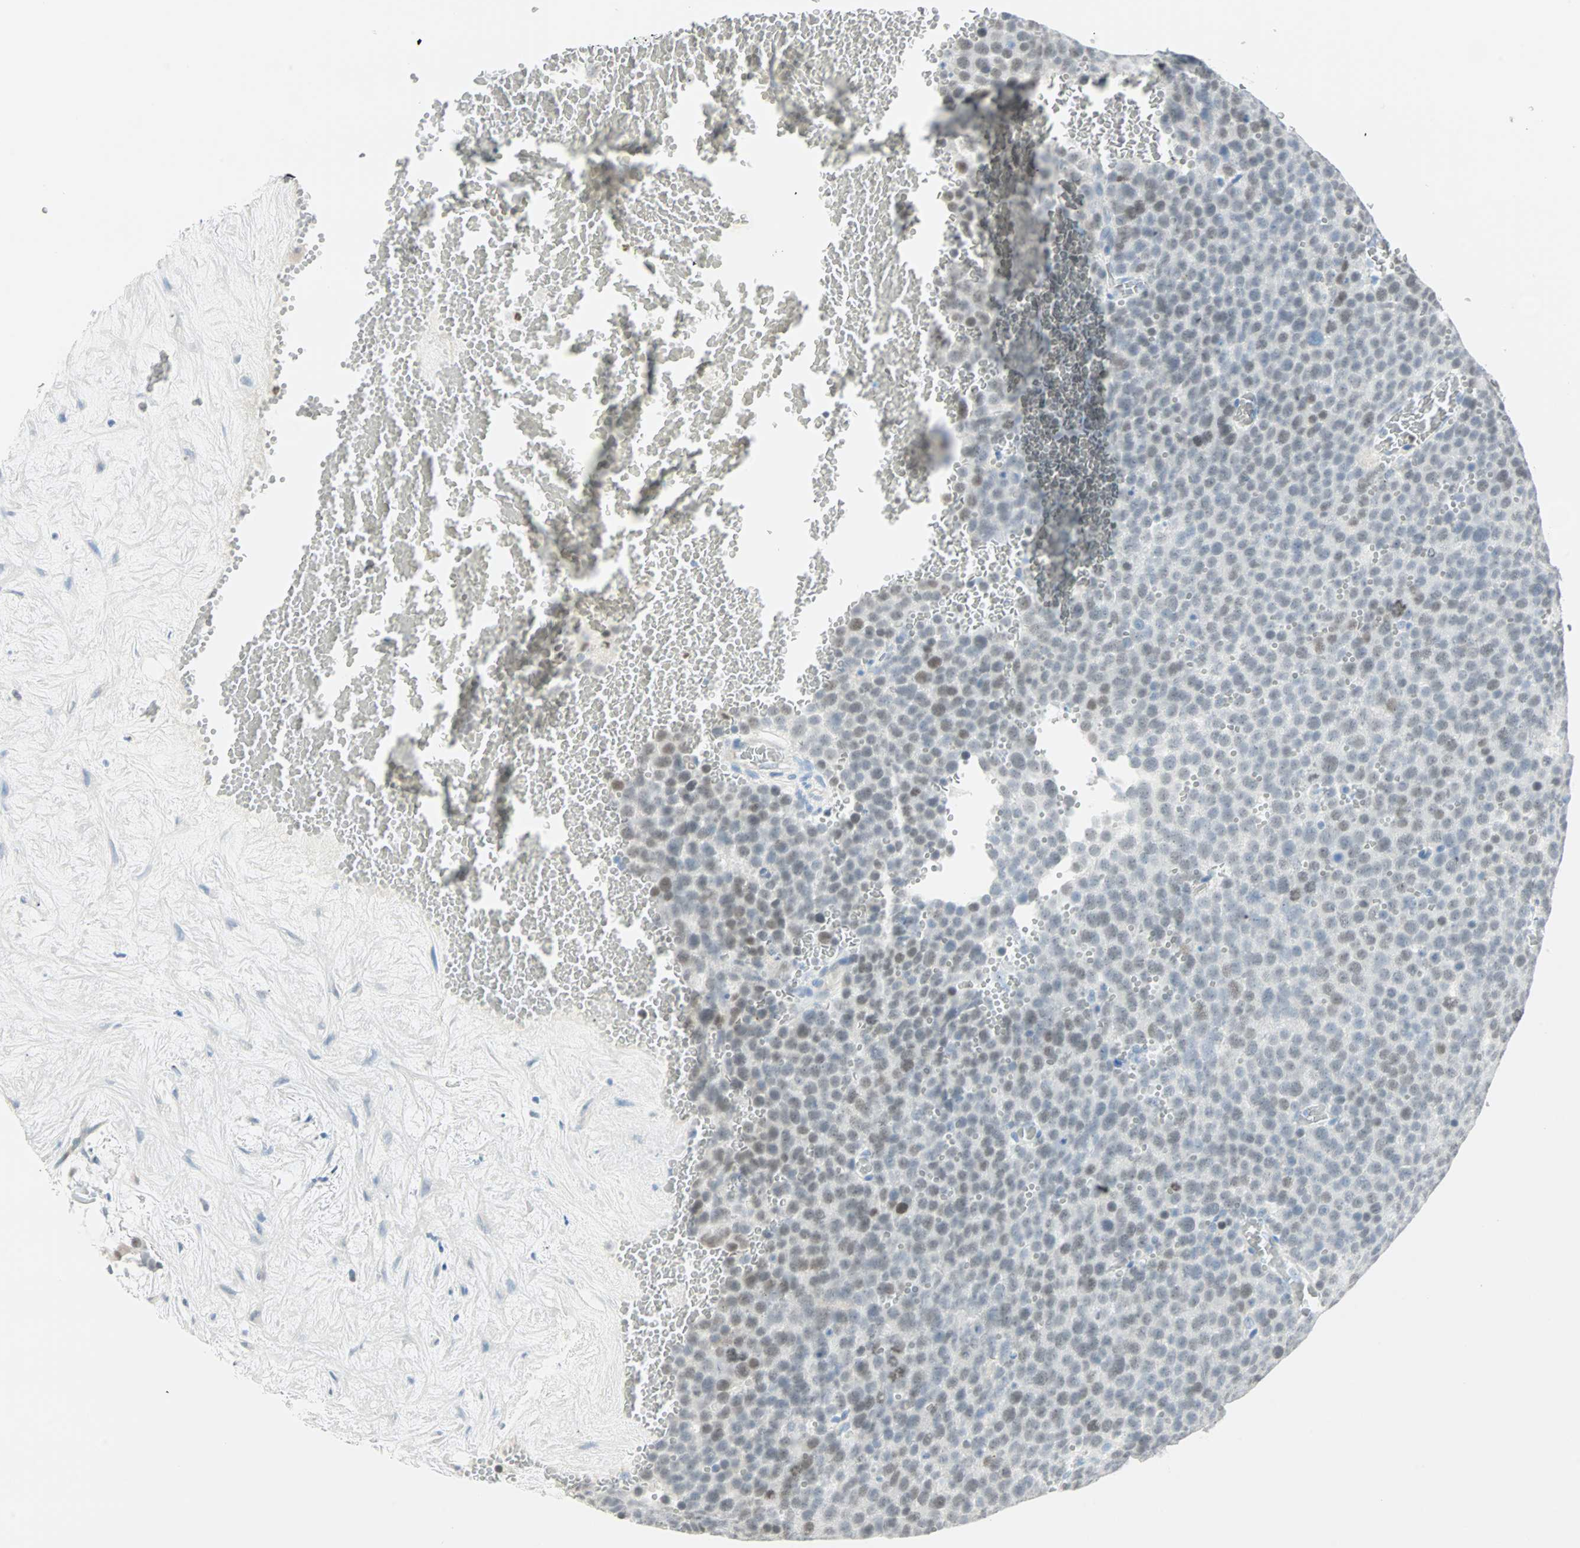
{"staining": {"intensity": "weak", "quantity": "25%-75%", "location": "nuclear"}, "tissue": "testis cancer", "cell_type": "Tumor cells", "image_type": "cancer", "snomed": [{"axis": "morphology", "description": "Seminoma, NOS"}, {"axis": "topography", "description": "Testis"}], "caption": "Human testis seminoma stained with a protein marker reveals weak staining in tumor cells.", "gene": "MLLT10", "patient": {"sex": "male", "age": 71}}